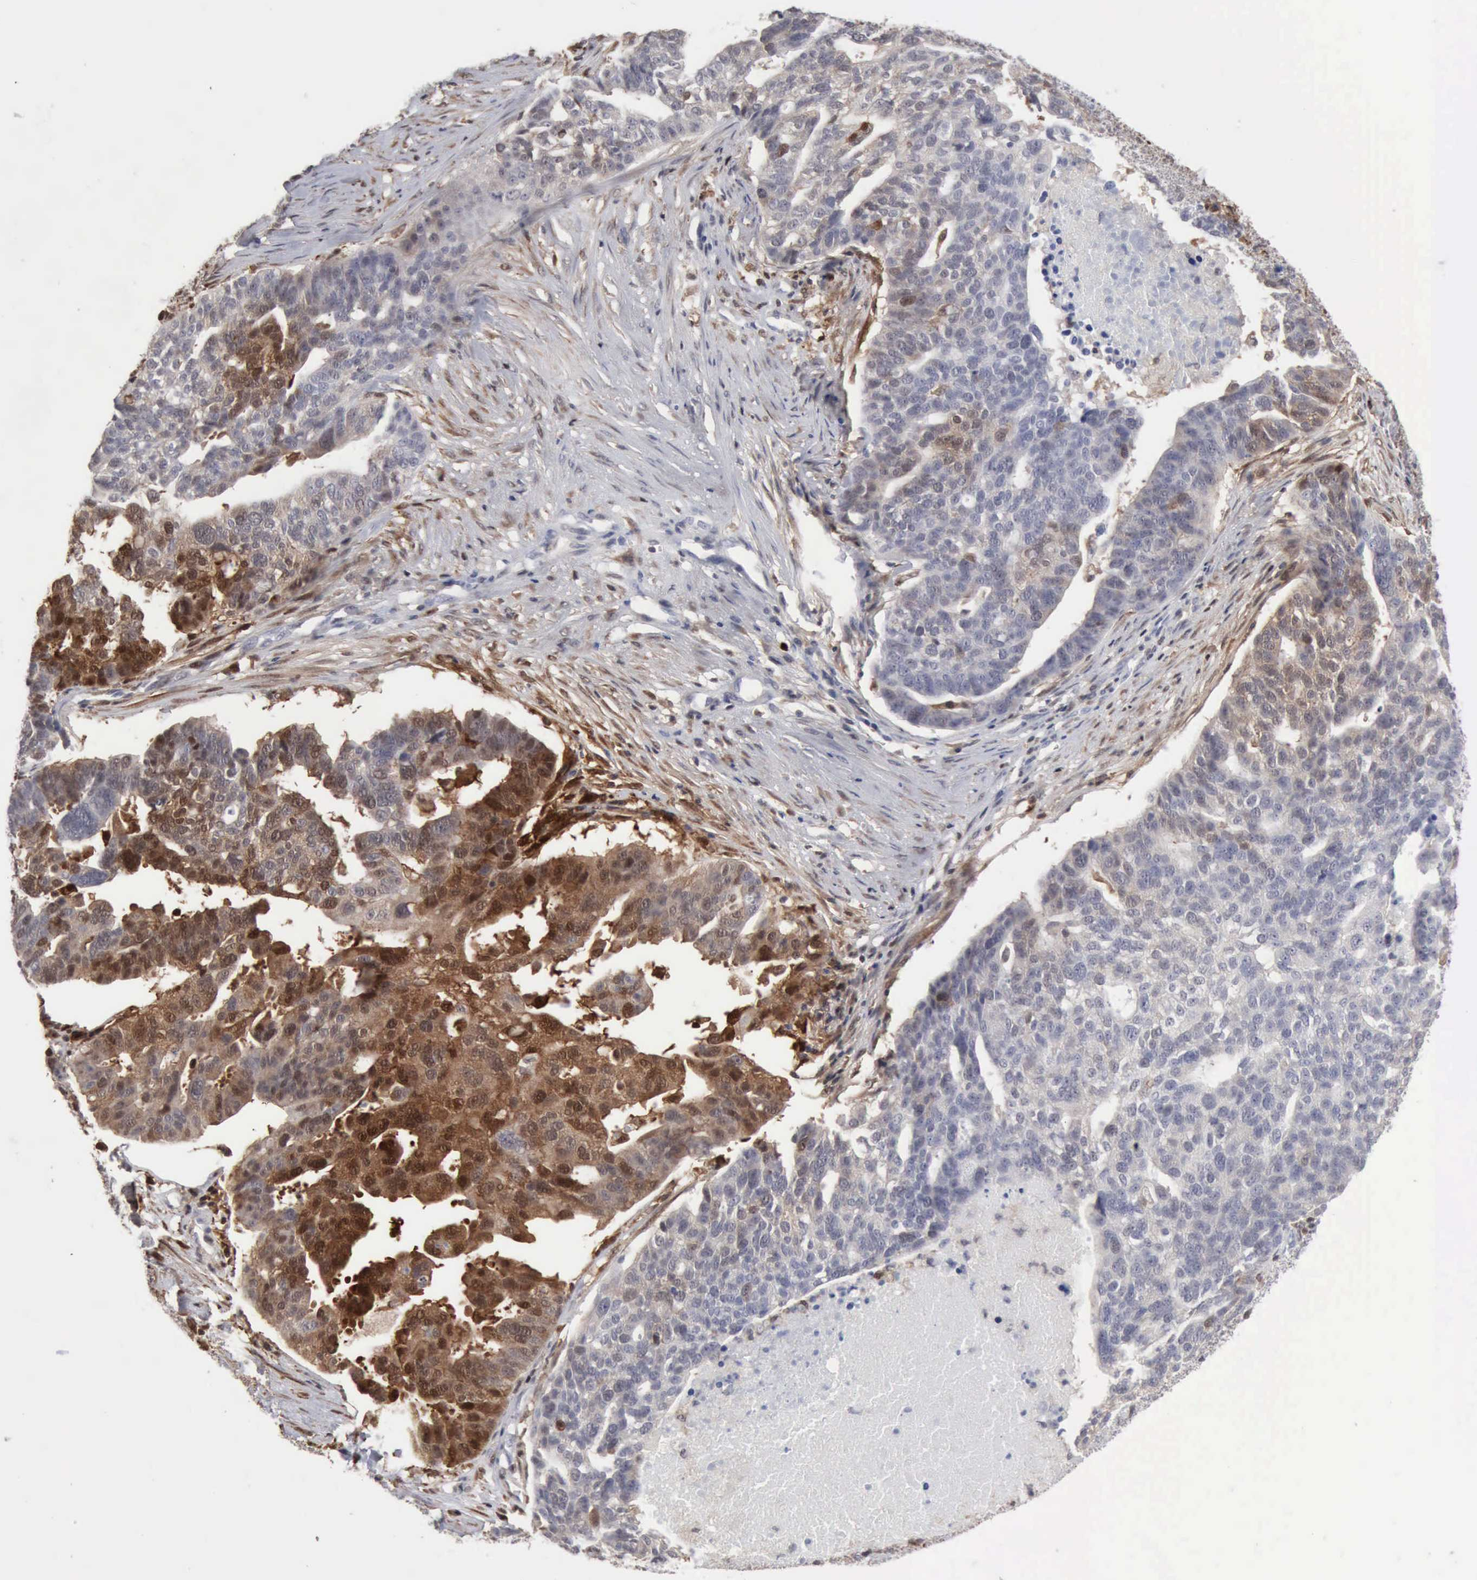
{"staining": {"intensity": "weak", "quantity": "<25%", "location": "nuclear"}, "tissue": "ovarian cancer", "cell_type": "Tumor cells", "image_type": "cancer", "snomed": [{"axis": "morphology", "description": "Cystadenocarcinoma, serous, NOS"}, {"axis": "topography", "description": "Ovary"}], "caption": "A histopathology image of human serous cystadenocarcinoma (ovarian) is negative for staining in tumor cells.", "gene": "STAT1", "patient": {"sex": "female", "age": 59}}